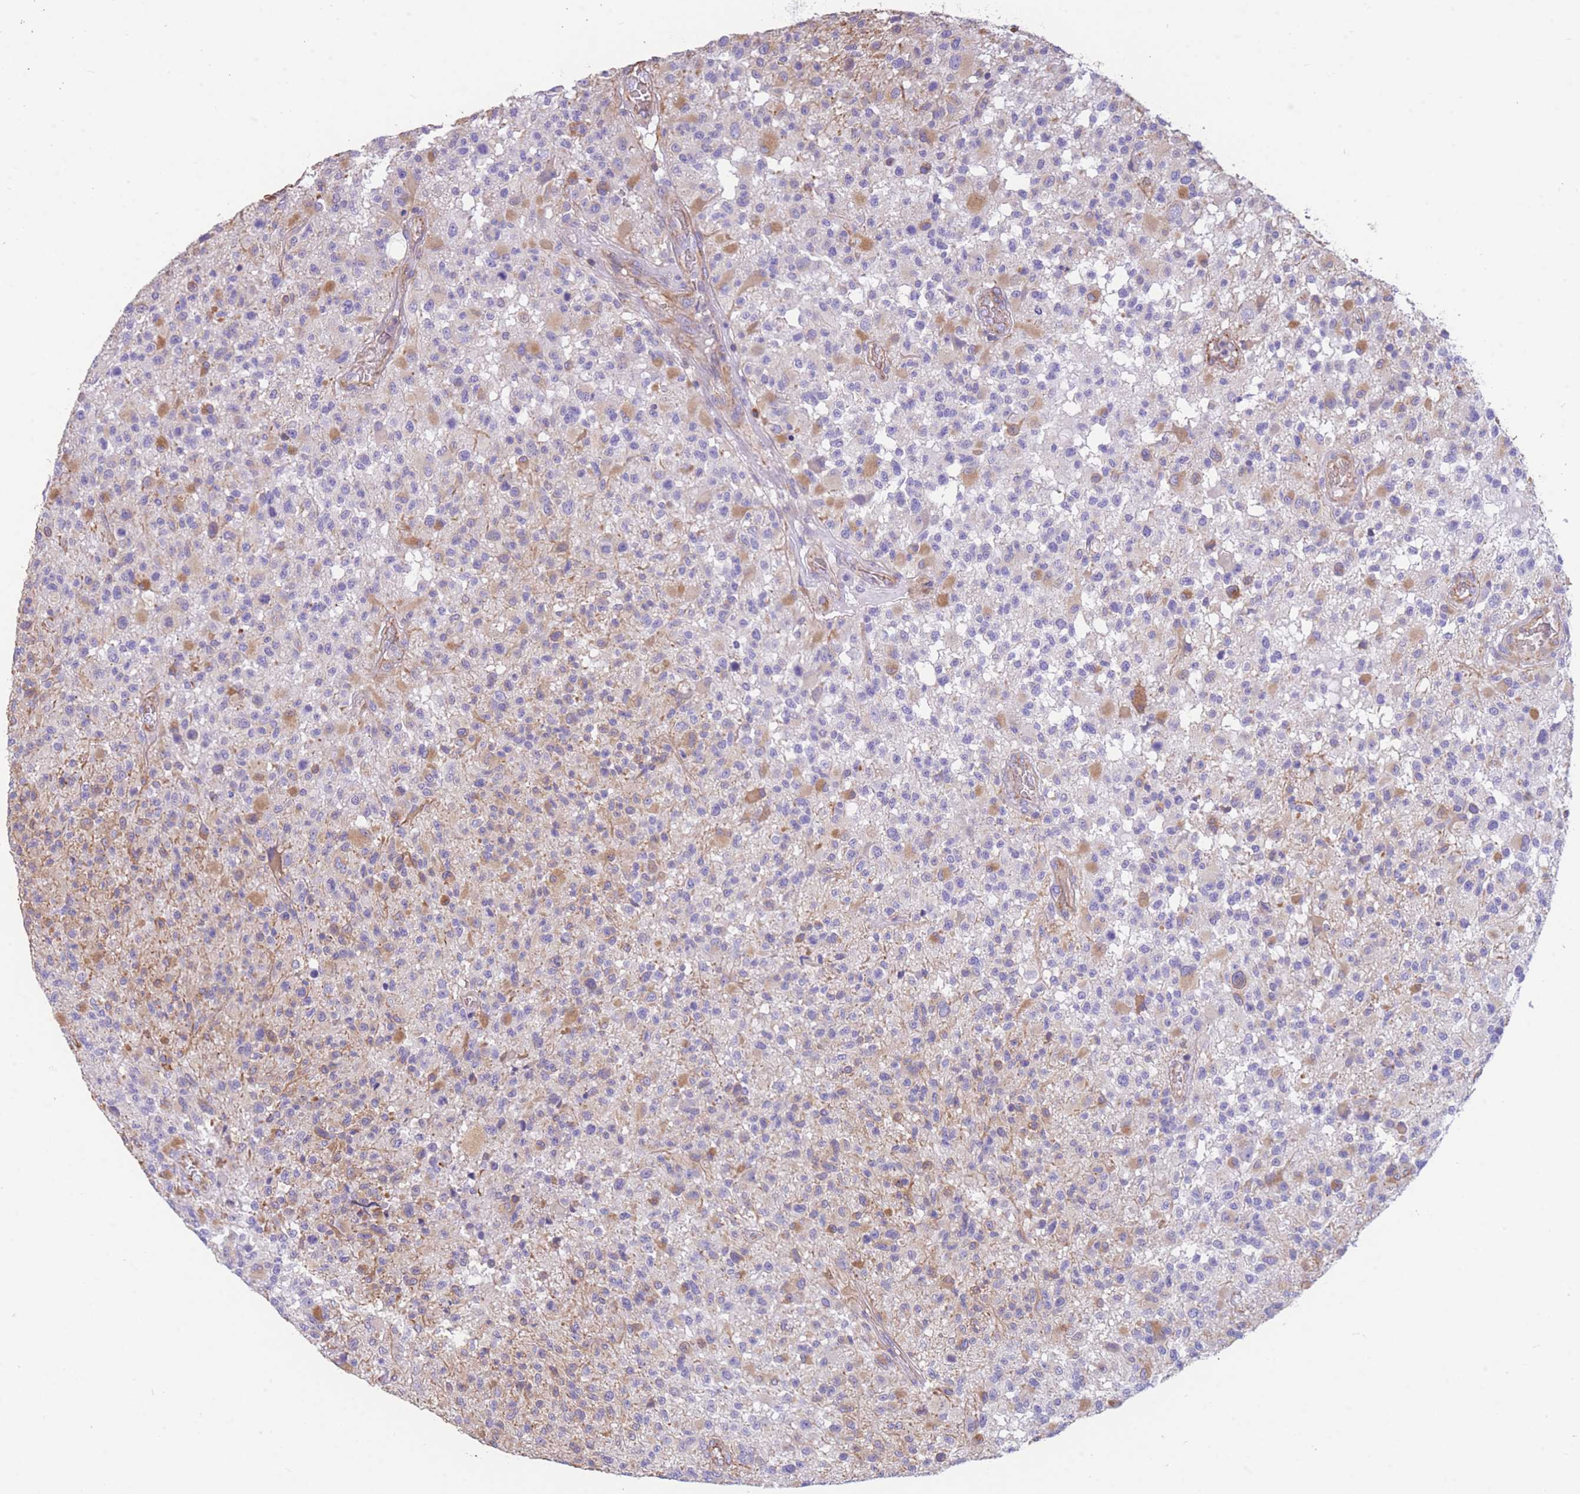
{"staining": {"intensity": "weak", "quantity": "<25%", "location": "cytoplasmic/membranous"}, "tissue": "glioma", "cell_type": "Tumor cells", "image_type": "cancer", "snomed": [{"axis": "morphology", "description": "Glioma, malignant, High grade"}, {"axis": "morphology", "description": "Glioblastoma, NOS"}, {"axis": "topography", "description": "Brain"}], "caption": "Immunohistochemical staining of glioblastoma exhibits no significant expression in tumor cells.", "gene": "ANKRD53", "patient": {"sex": "male", "age": 60}}